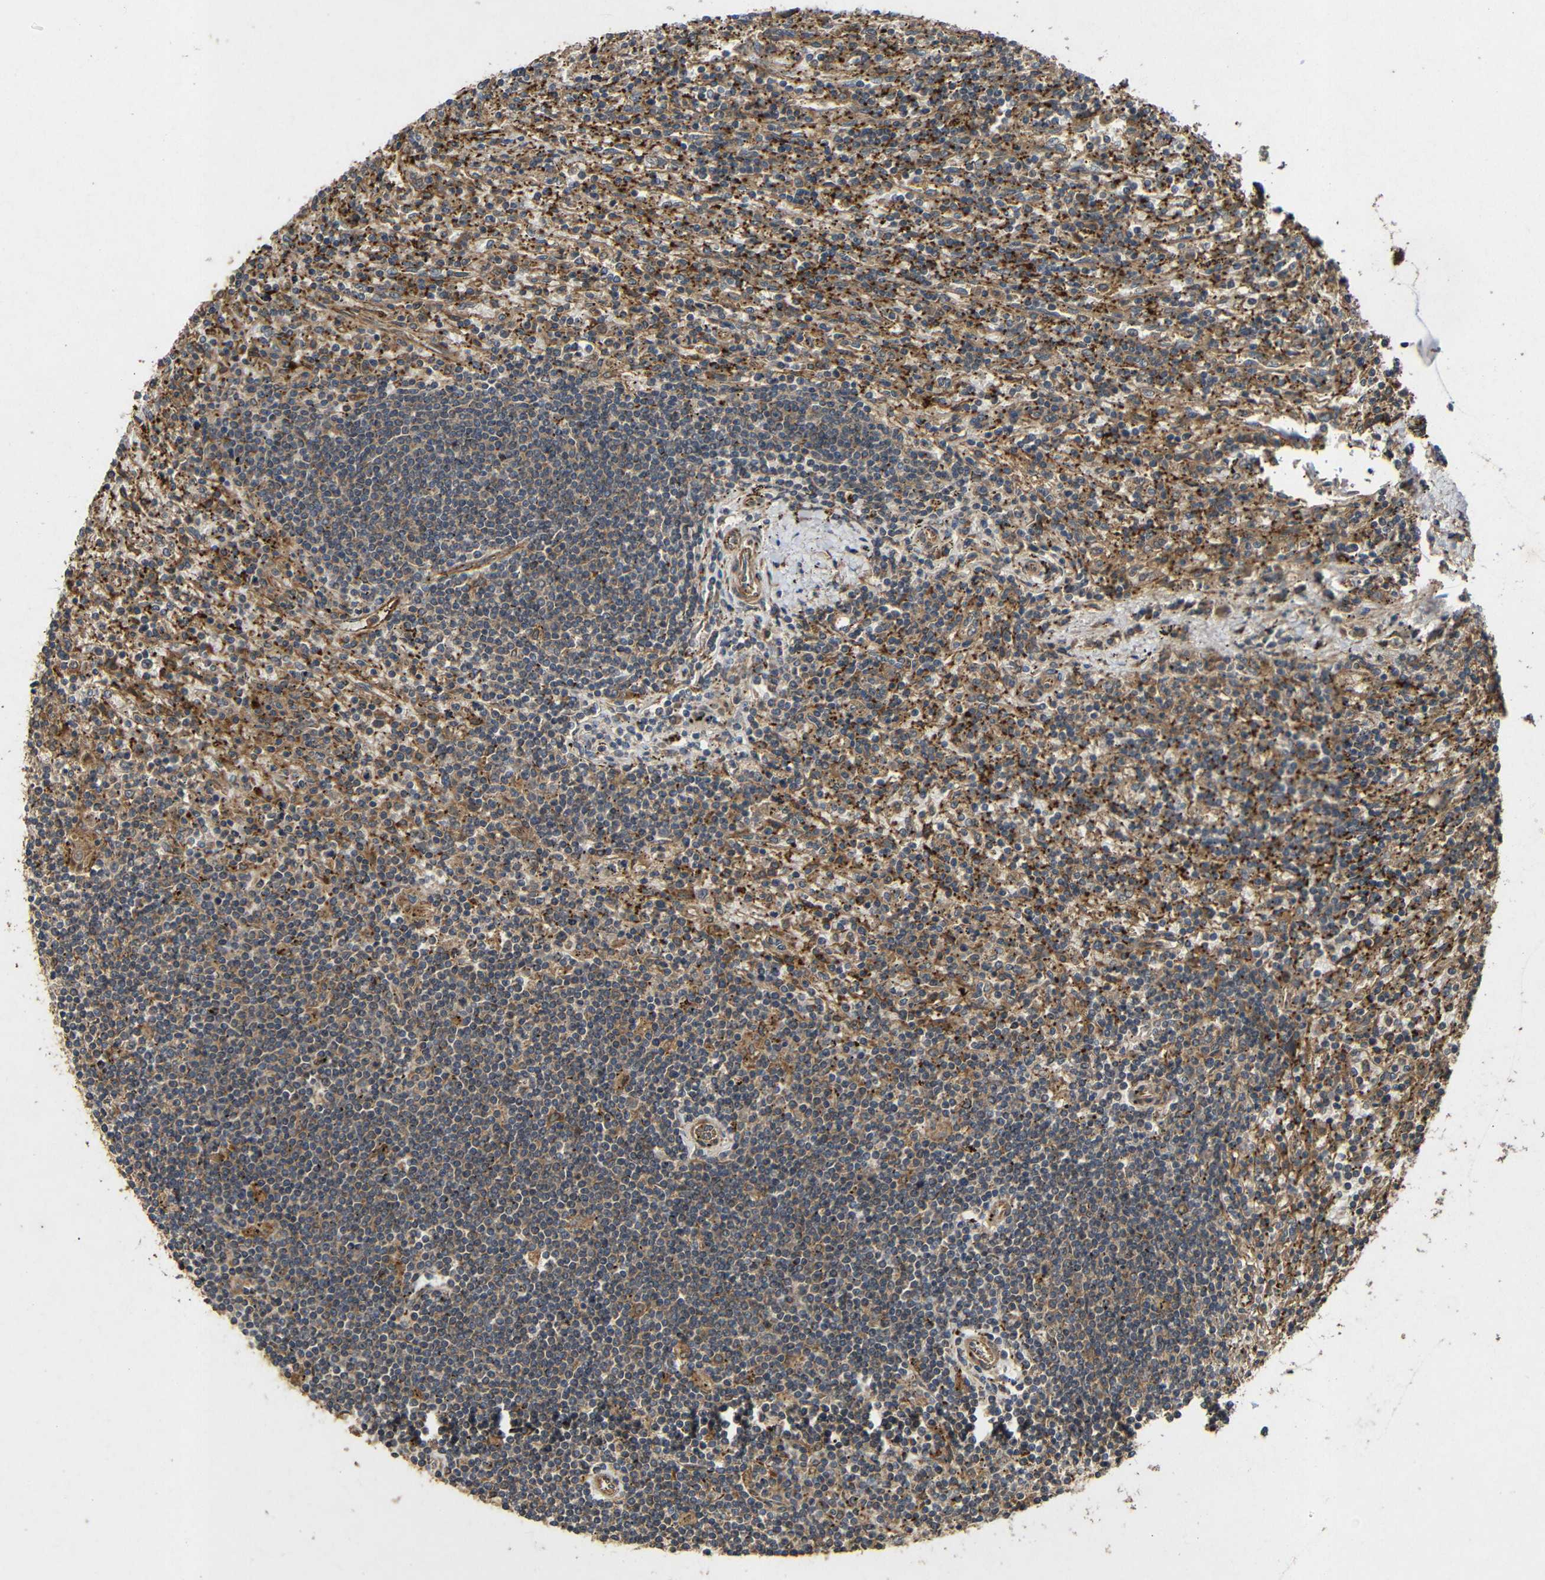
{"staining": {"intensity": "weak", "quantity": ">75%", "location": "cytoplasmic/membranous"}, "tissue": "lymphoma", "cell_type": "Tumor cells", "image_type": "cancer", "snomed": [{"axis": "morphology", "description": "Malignant lymphoma, non-Hodgkin's type, Low grade"}, {"axis": "topography", "description": "Spleen"}], "caption": "This photomicrograph exhibits immunohistochemistry staining of lymphoma, with low weak cytoplasmic/membranous expression in approximately >75% of tumor cells.", "gene": "EIF2S1", "patient": {"sex": "male", "age": 76}}